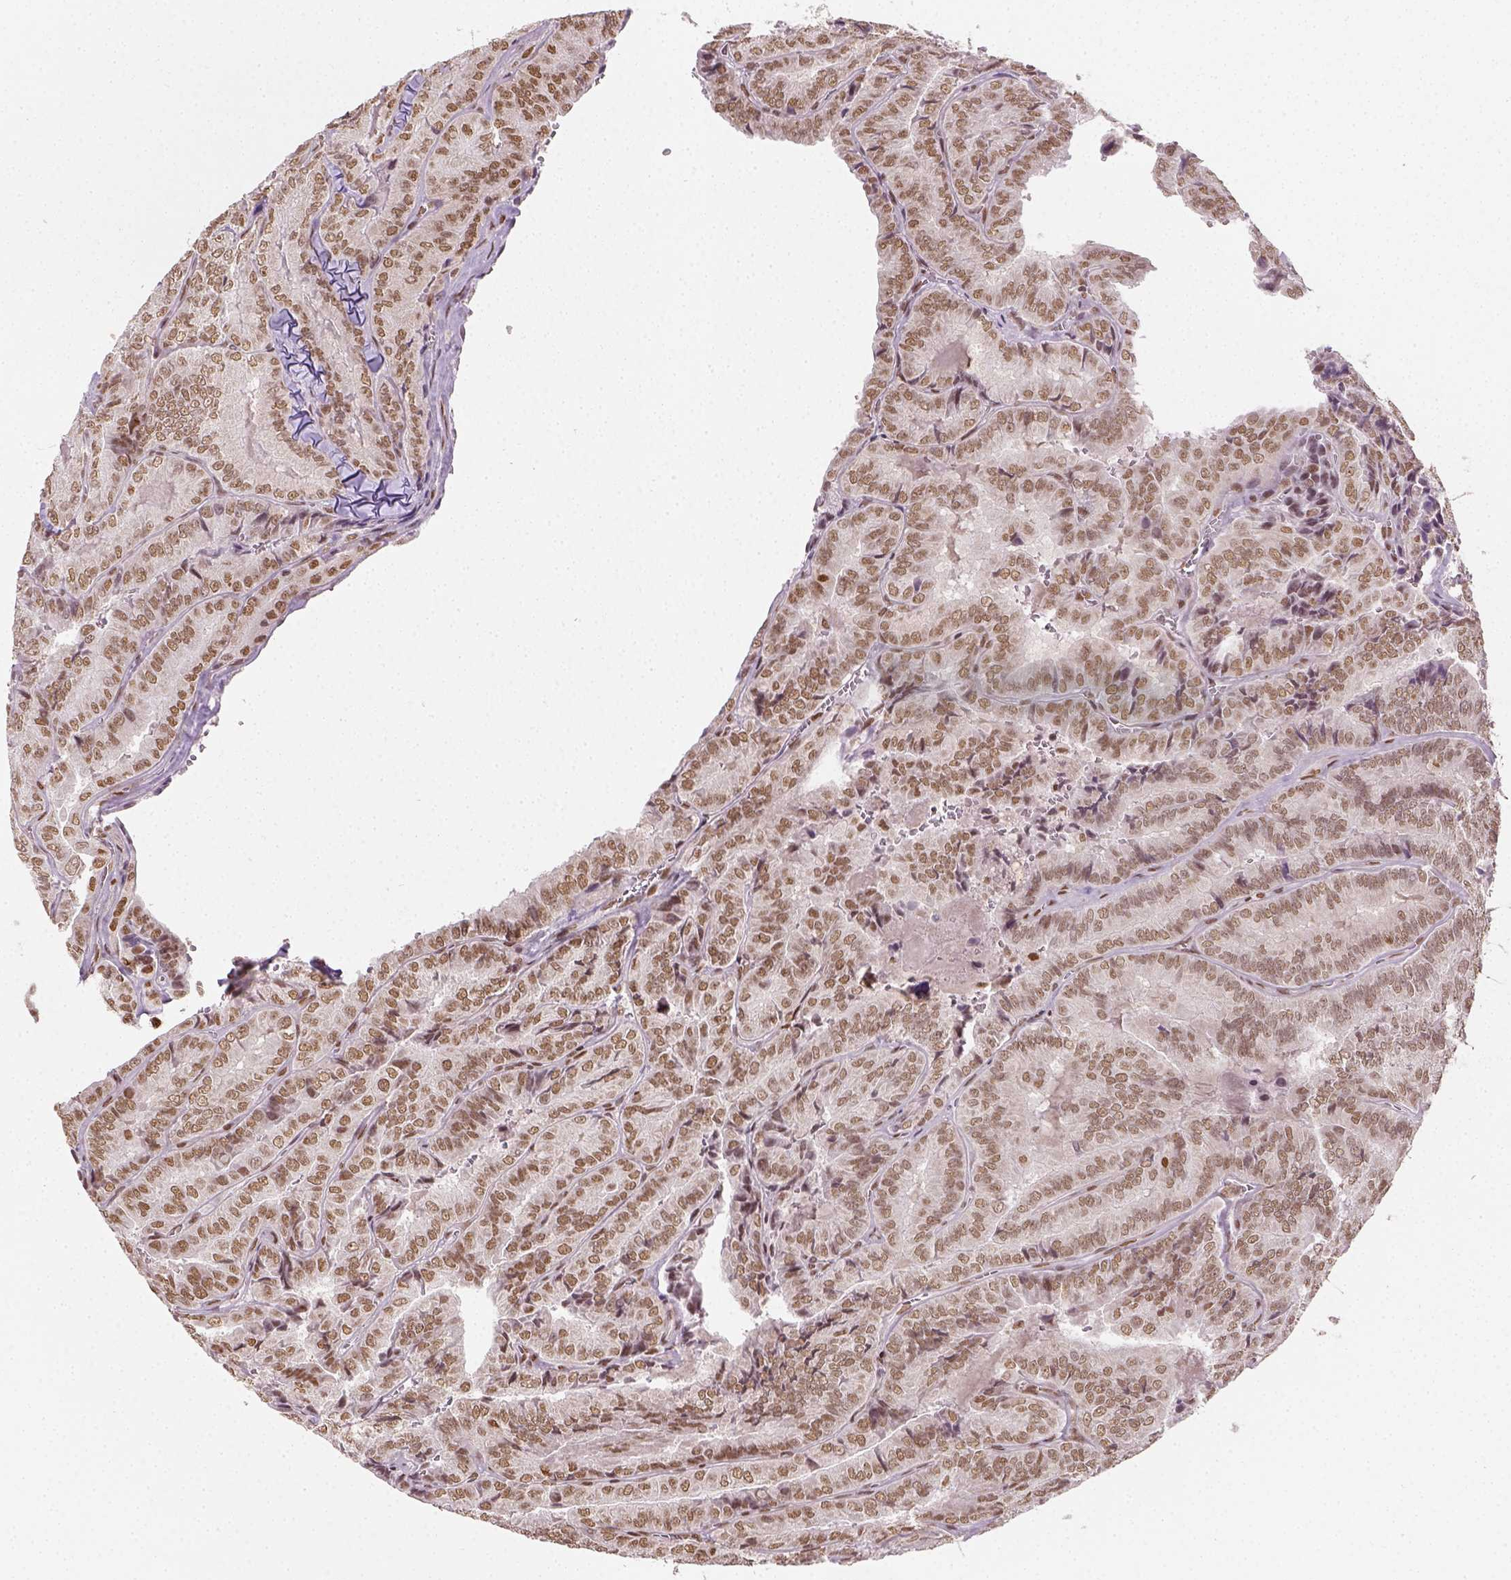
{"staining": {"intensity": "moderate", "quantity": ">75%", "location": "nuclear"}, "tissue": "thyroid cancer", "cell_type": "Tumor cells", "image_type": "cancer", "snomed": [{"axis": "morphology", "description": "Papillary adenocarcinoma, NOS"}, {"axis": "topography", "description": "Thyroid gland"}], "caption": "IHC (DAB) staining of papillary adenocarcinoma (thyroid) shows moderate nuclear protein staining in about >75% of tumor cells. (Brightfield microscopy of DAB IHC at high magnification).", "gene": "FANCE", "patient": {"sex": "female", "age": 75}}